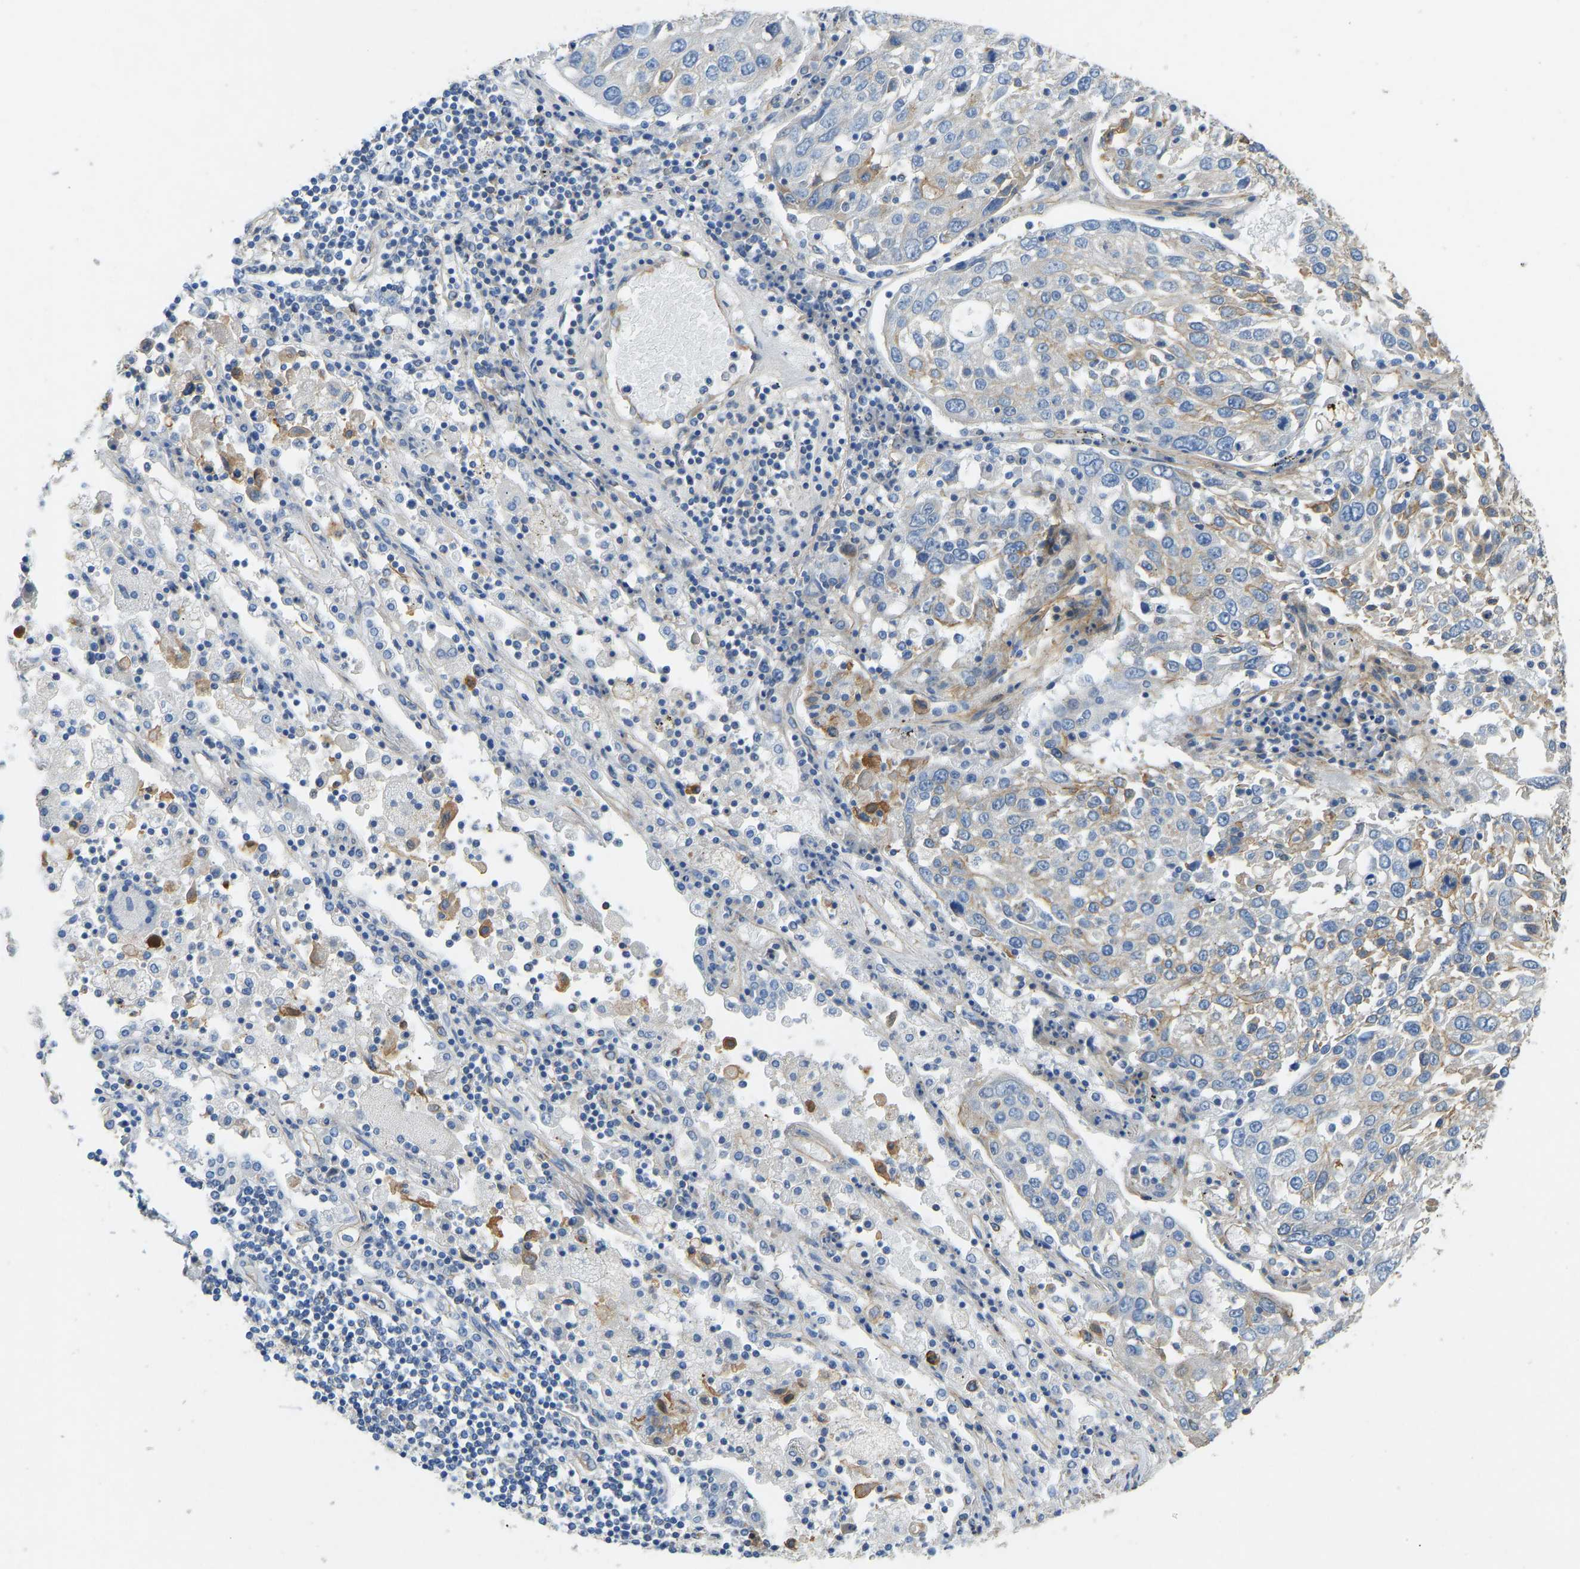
{"staining": {"intensity": "moderate", "quantity": "<25%", "location": "cytoplasmic/membranous"}, "tissue": "lung cancer", "cell_type": "Tumor cells", "image_type": "cancer", "snomed": [{"axis": "morphology", "description": "Squamous cell carcinoma, NOS"}, {"axis": "topography", "description": "Lung"}], "caption": "Lung cancer stained with a brown dye reveals moderate cytoplasmic/membranous positive expression in approximately <25% of tumor cells.", "gene": "TECTA", "patient": {"sex": "male", "age": 65}}